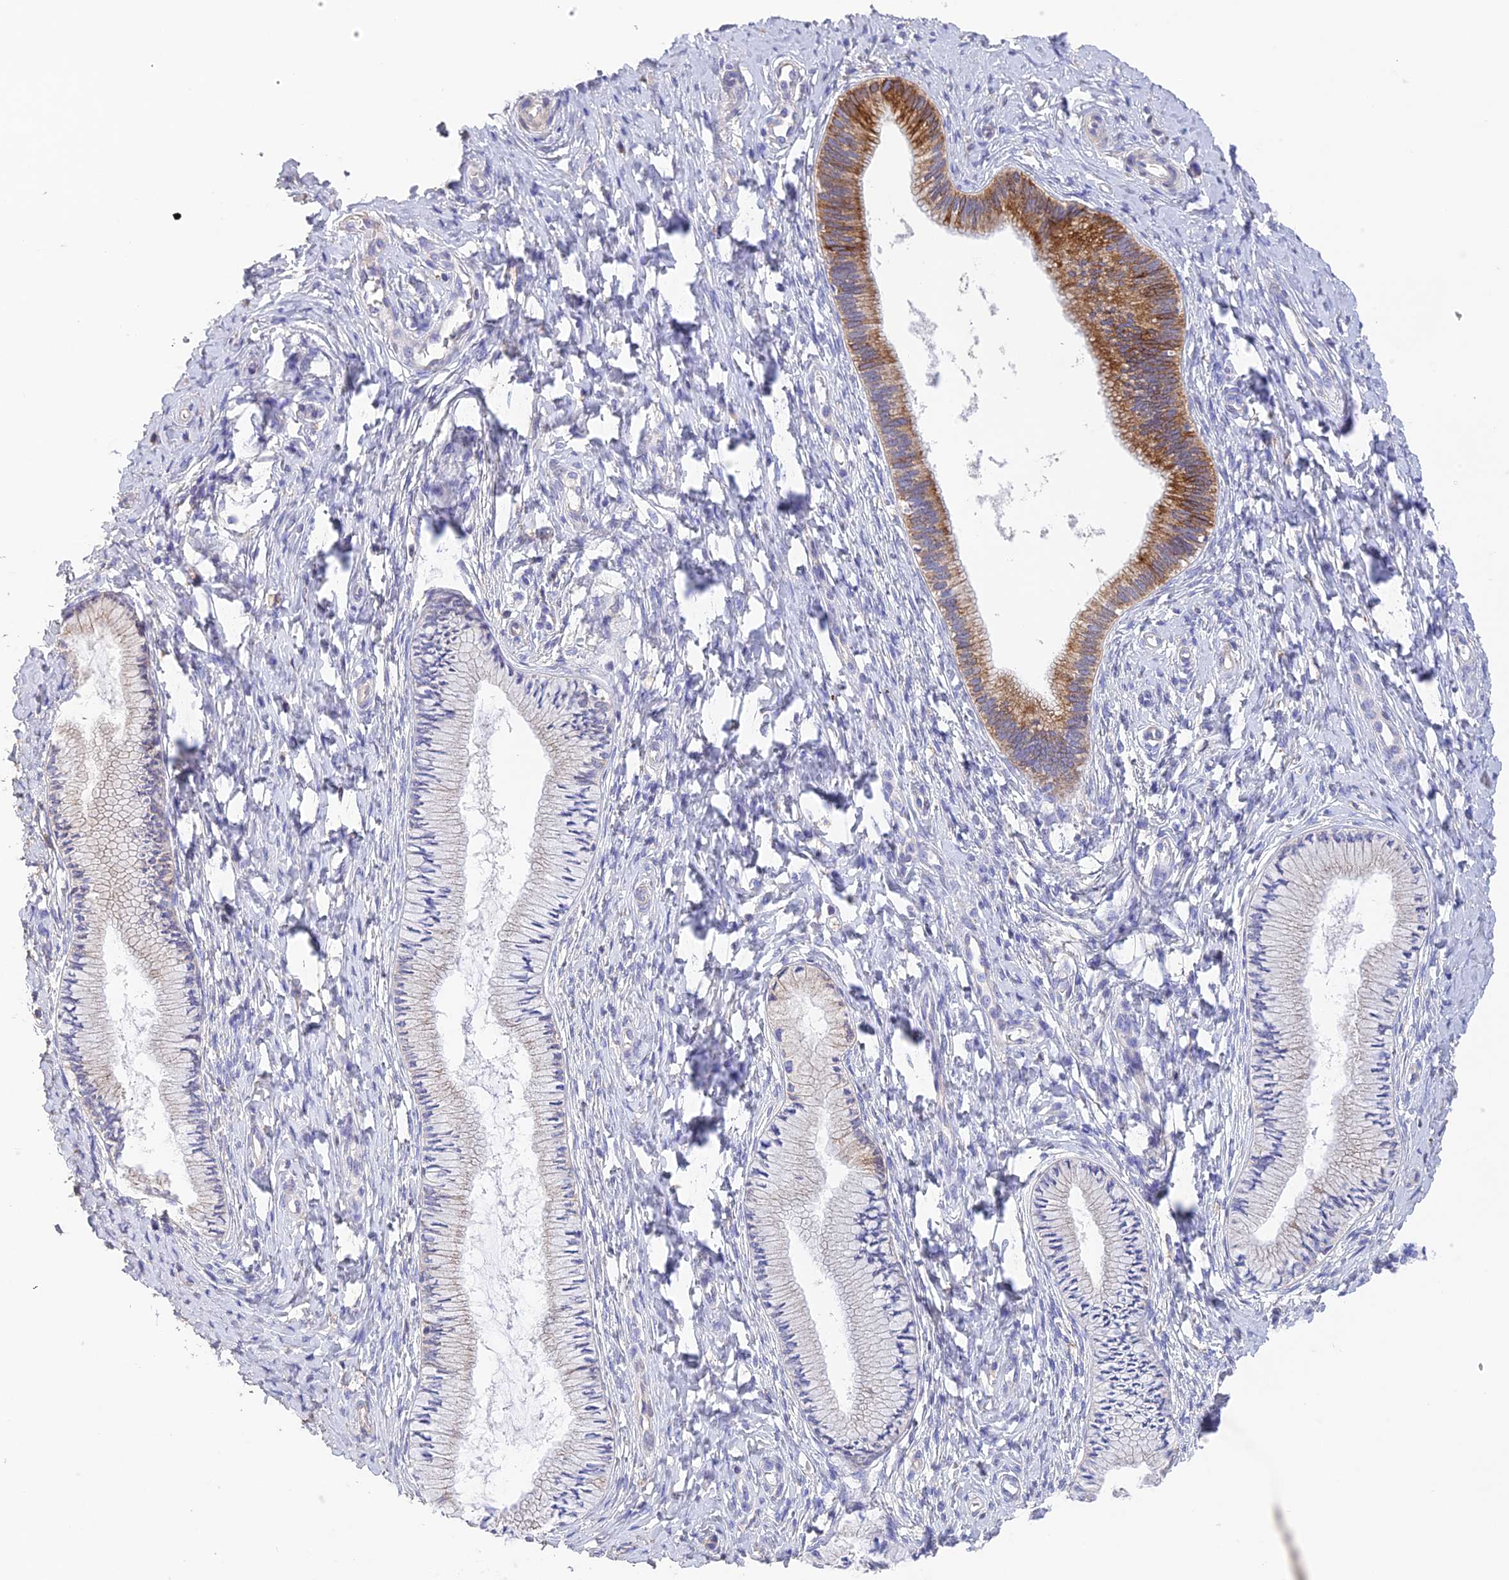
{"staining": {"intensity": "strong", "quantity": "<25%", "location": "cytoplasmic/membranous"}, "tissue": "cervix", "cell_type": "Glandular cells", "image_type": "normal", "snomed": [{"axis": "morphology", "description": "Normal tissue, NOS"}, {"axis": "topography", "description": "Cervix"}], "caption": "Immunohistochemical staining of unremarkable human cervix reveals medium levels of strong cytoplasmic/membranous positivity in about <25% of glandular cells.", "gene": "HSD17B2", "patient": {"sex": "female", "age": 36}}